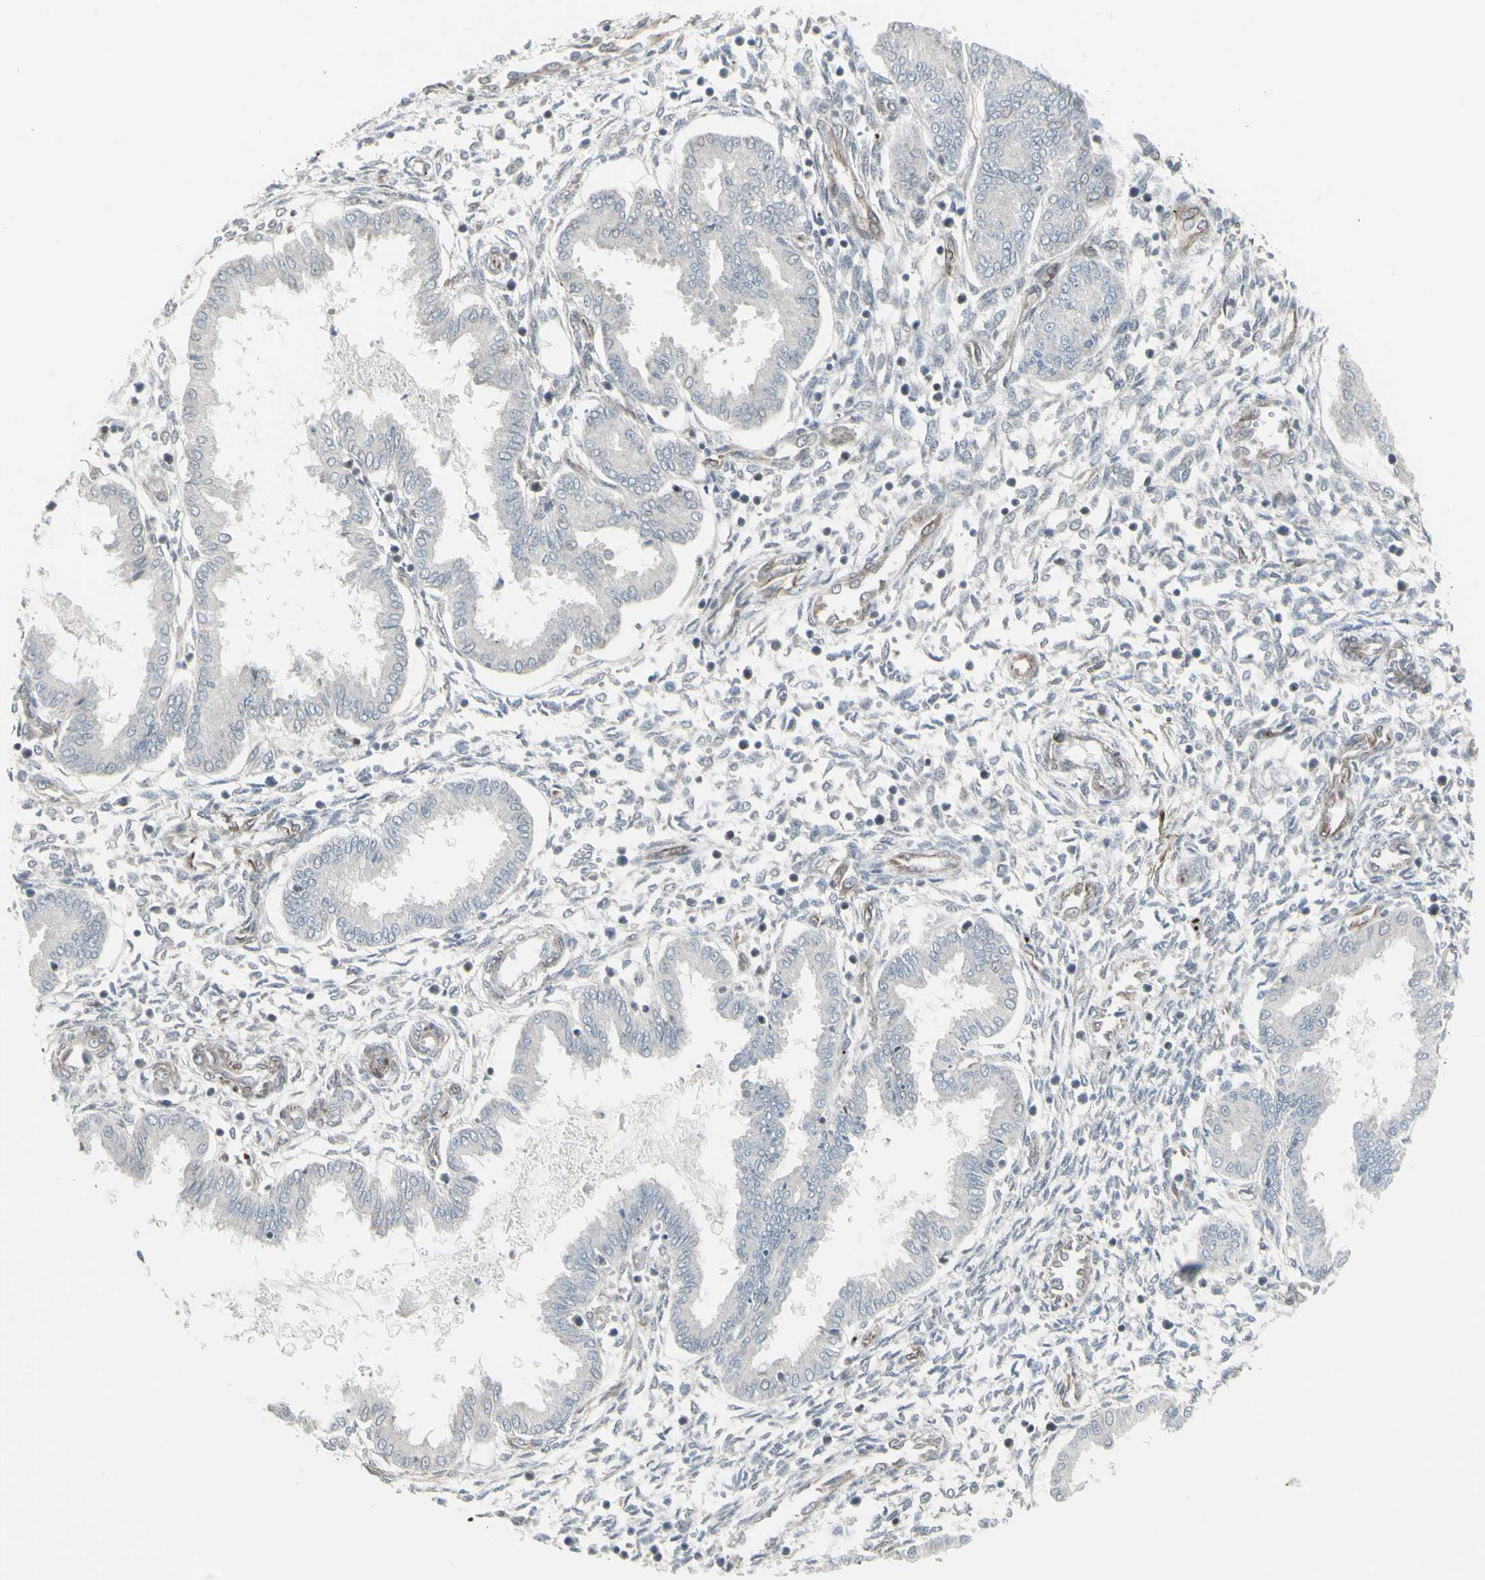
{"staining": {"intensity": "weak", "quantity": "<25%", "location": "cytoplasmic/membranous"}, "tissue": "endometrium", "cell_type": "Cells in endometrial stroma", "image_type": "normal", "snomed": [{"axis": "morphology", "description": "Normal tissue, NOS"}, {"axis": "topography", "description": "Endometrium"}], "caption": "Endometrium stained for a protein using immunohistochemistry (IHC) demonstrates no staining cells in endometrial stroma.", "gene": "DTX3L", "patient": {"sex": "female", "age": 33}}